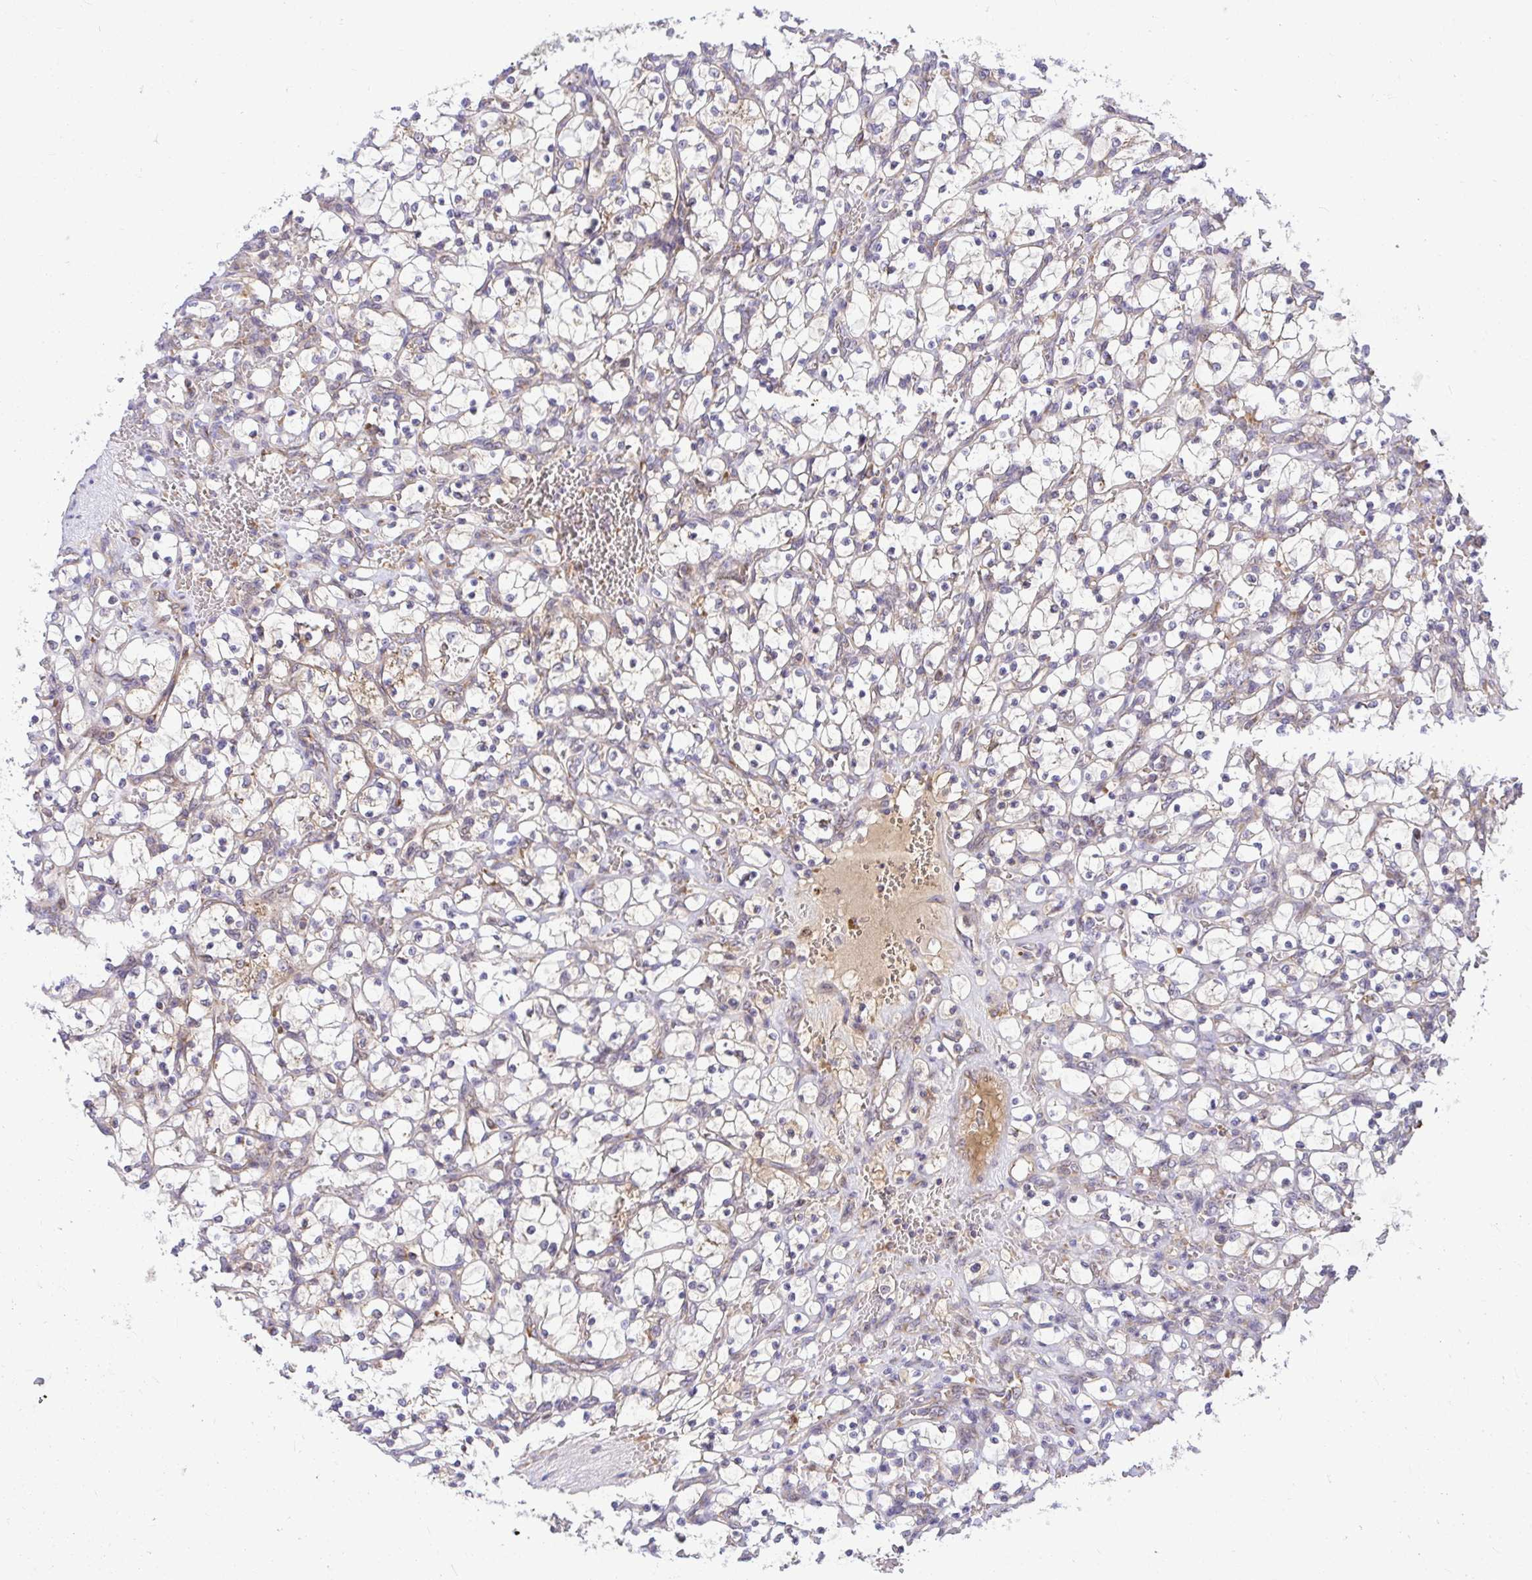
{"staining": {"intensity": "negative", "quantity": "none", "location": "none"}, "tissue": "renal cancer", "cell_type": "Tumor cells", "image_type": "cancer", "snomed": [{"axis": "morphology", "description": "Adenocarcinoma, NOS"}, {"axis": "topography", "description": "Kidney"}], "caption": "High power microscopy histopathology image of an IHC micrograph of renal cancer (adenocarcinoma), revealing no significant positivity in tumor cells.", "gene": "VTI1B", "patient": {"sex": "female", "age": 69}}